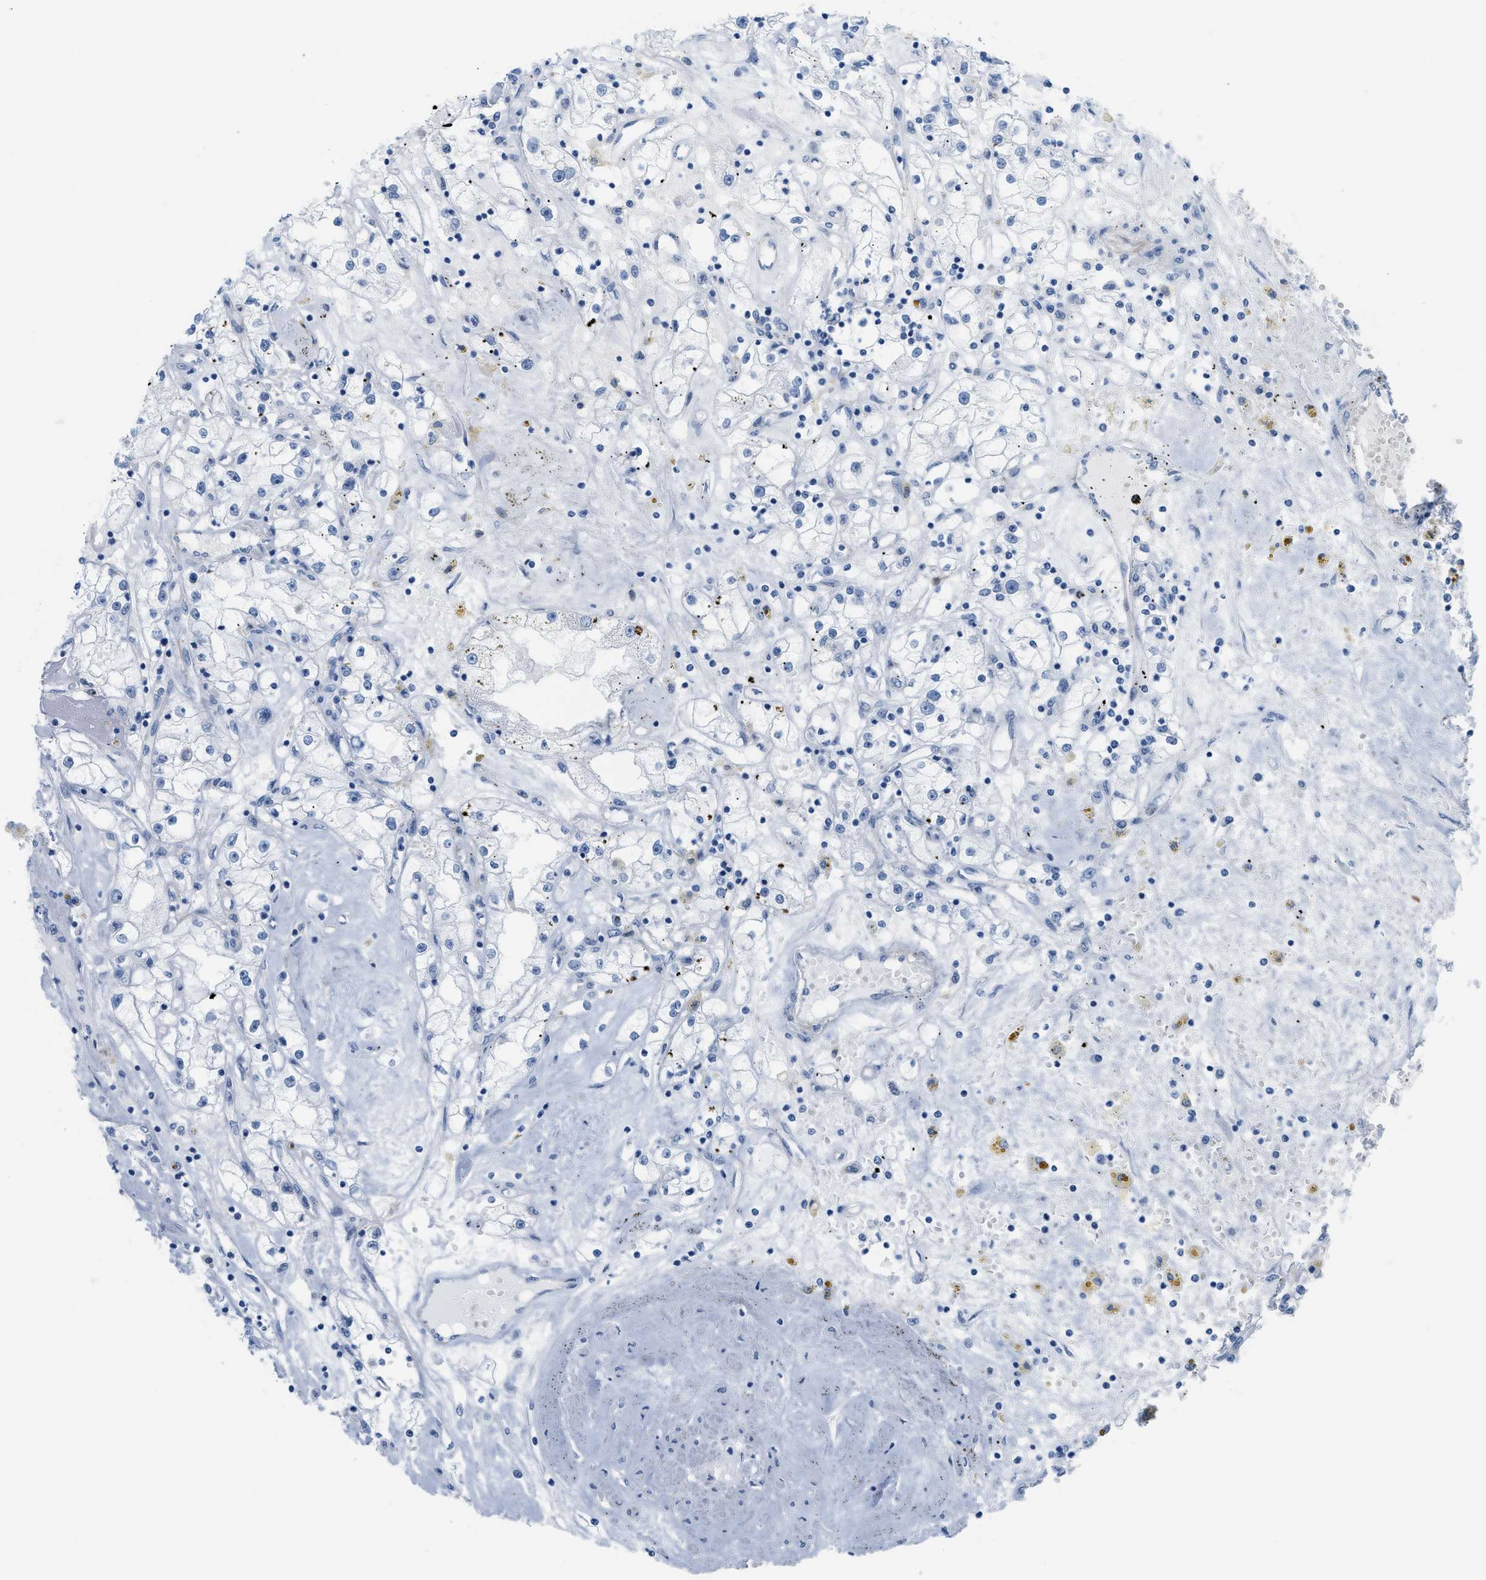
{"staining": {"intensity": "negative", "quantity": "none", "location": "none"}, "tissue": "renal cancer", "cell_type": "Tumor cells", "image_type": "cancer", "snomed": [{"axis": "morphology", "description": "Adenocarcinoma, NOS"}, {"axis": "topography", "description": "Kidney"}], "caption": "DAB immunohistochemical staining of human renal cancer (adenocarcinoma) demonstrates no significant expression in tumor cells.", "gene": "SLC12A1", "patient": {"sex": "male", "age": 56}}